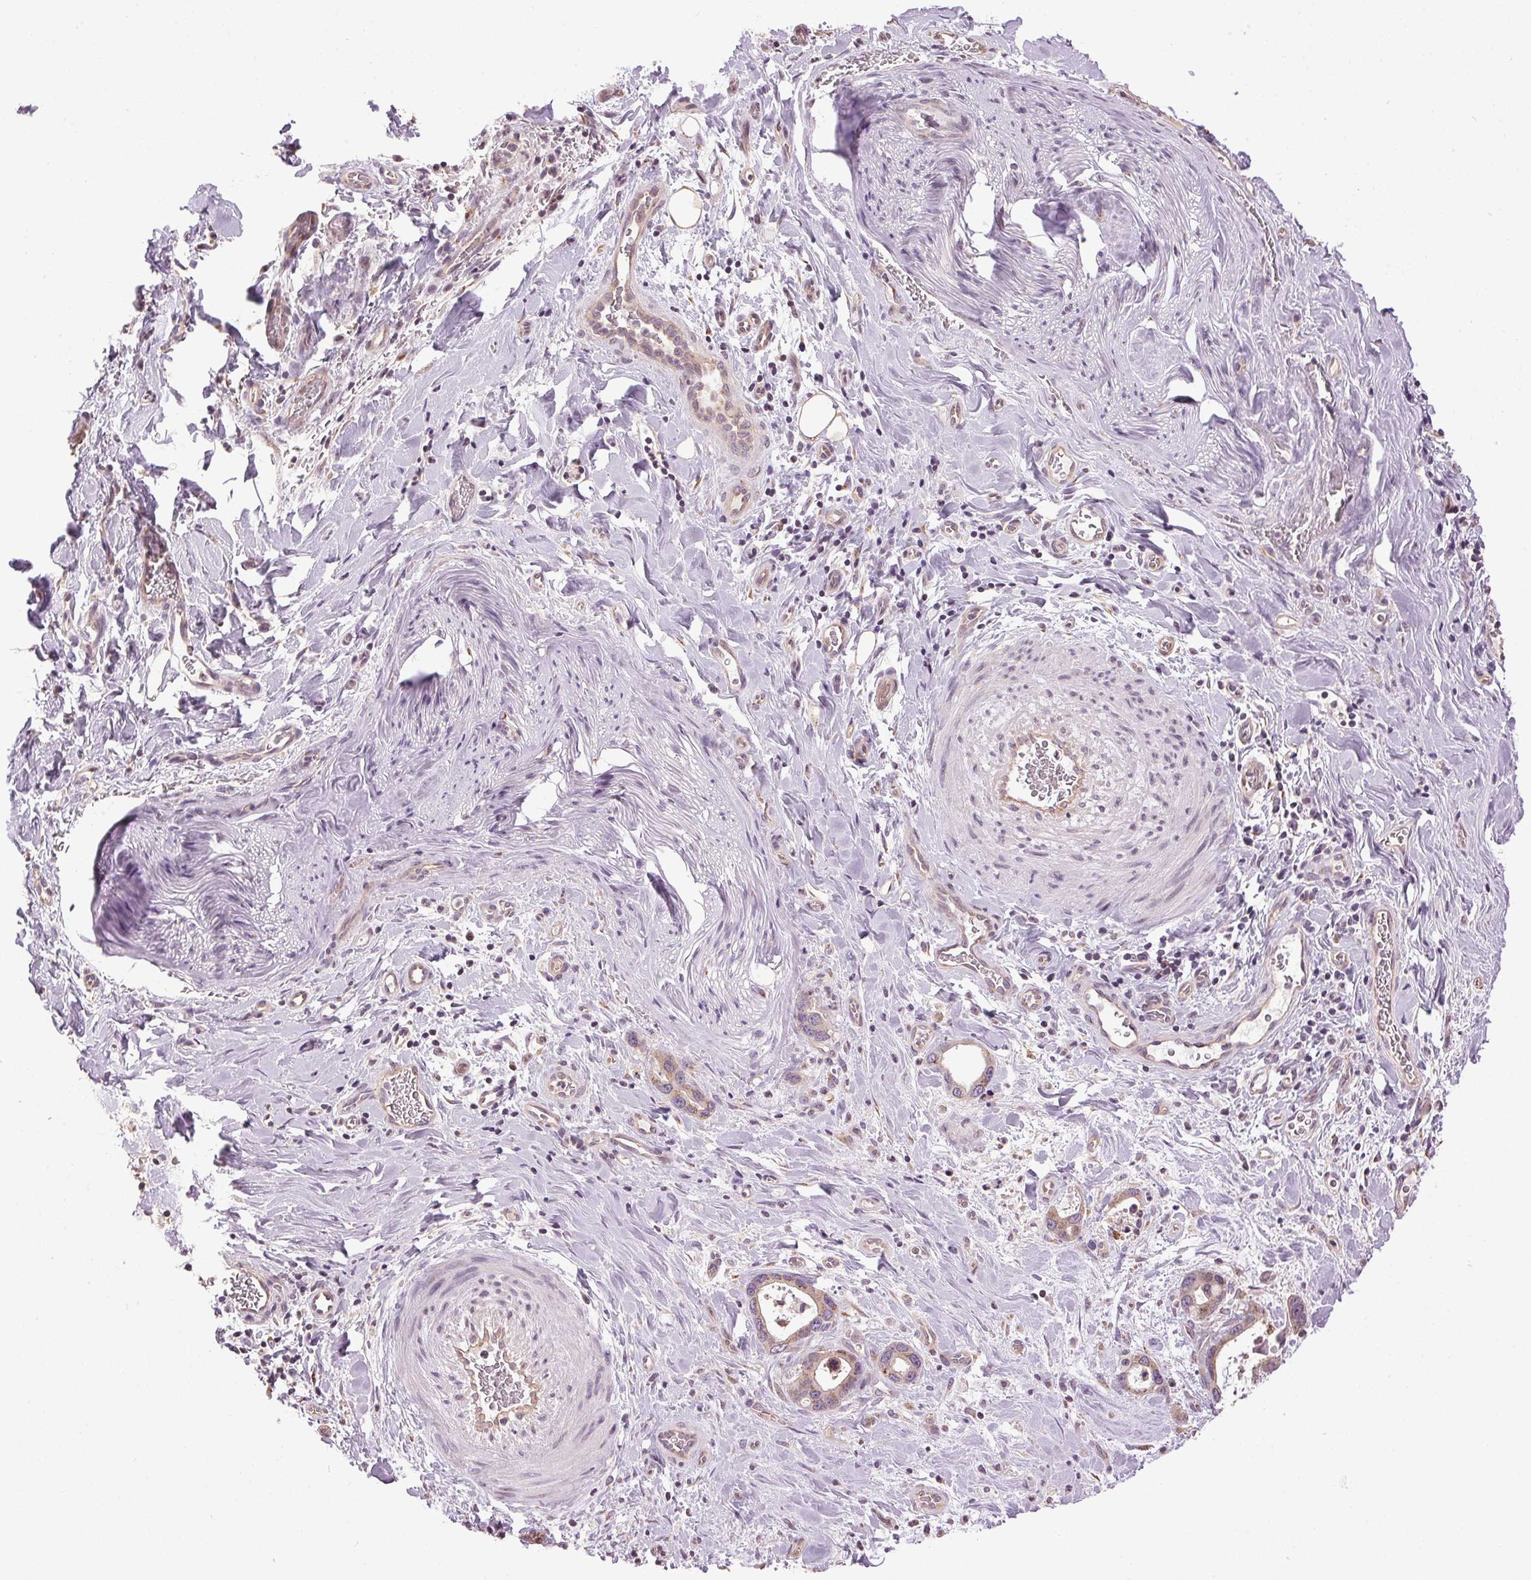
{"staining": {"intensity": "moderate", "quantity": ">75%", "location": "cytoplasmic/membranous"}, "tissue": "stomach cancer", "cell_type": "Tumor cells", "image_type": "cancer", "snomed": [{"axis": "morphology", "description": "Normal tissue, NOS"}, {"axis": "morphology", "description": "Adenocarcinoma, NOS"}, {"axis": "topography", "description": "Esophagus"}, {"axis": "topography", "description": "Stomach, upper"}], "caption": "A photomicrograph showing moderate cytoplasmic/membranous expression in about >75% of tumor cells in stomach cancer (adenocarcinoma), as visualized by brown immunohistochemical staining.", "gene": "GOLPH3", "patient": {"sex": "male", "age": 74}}